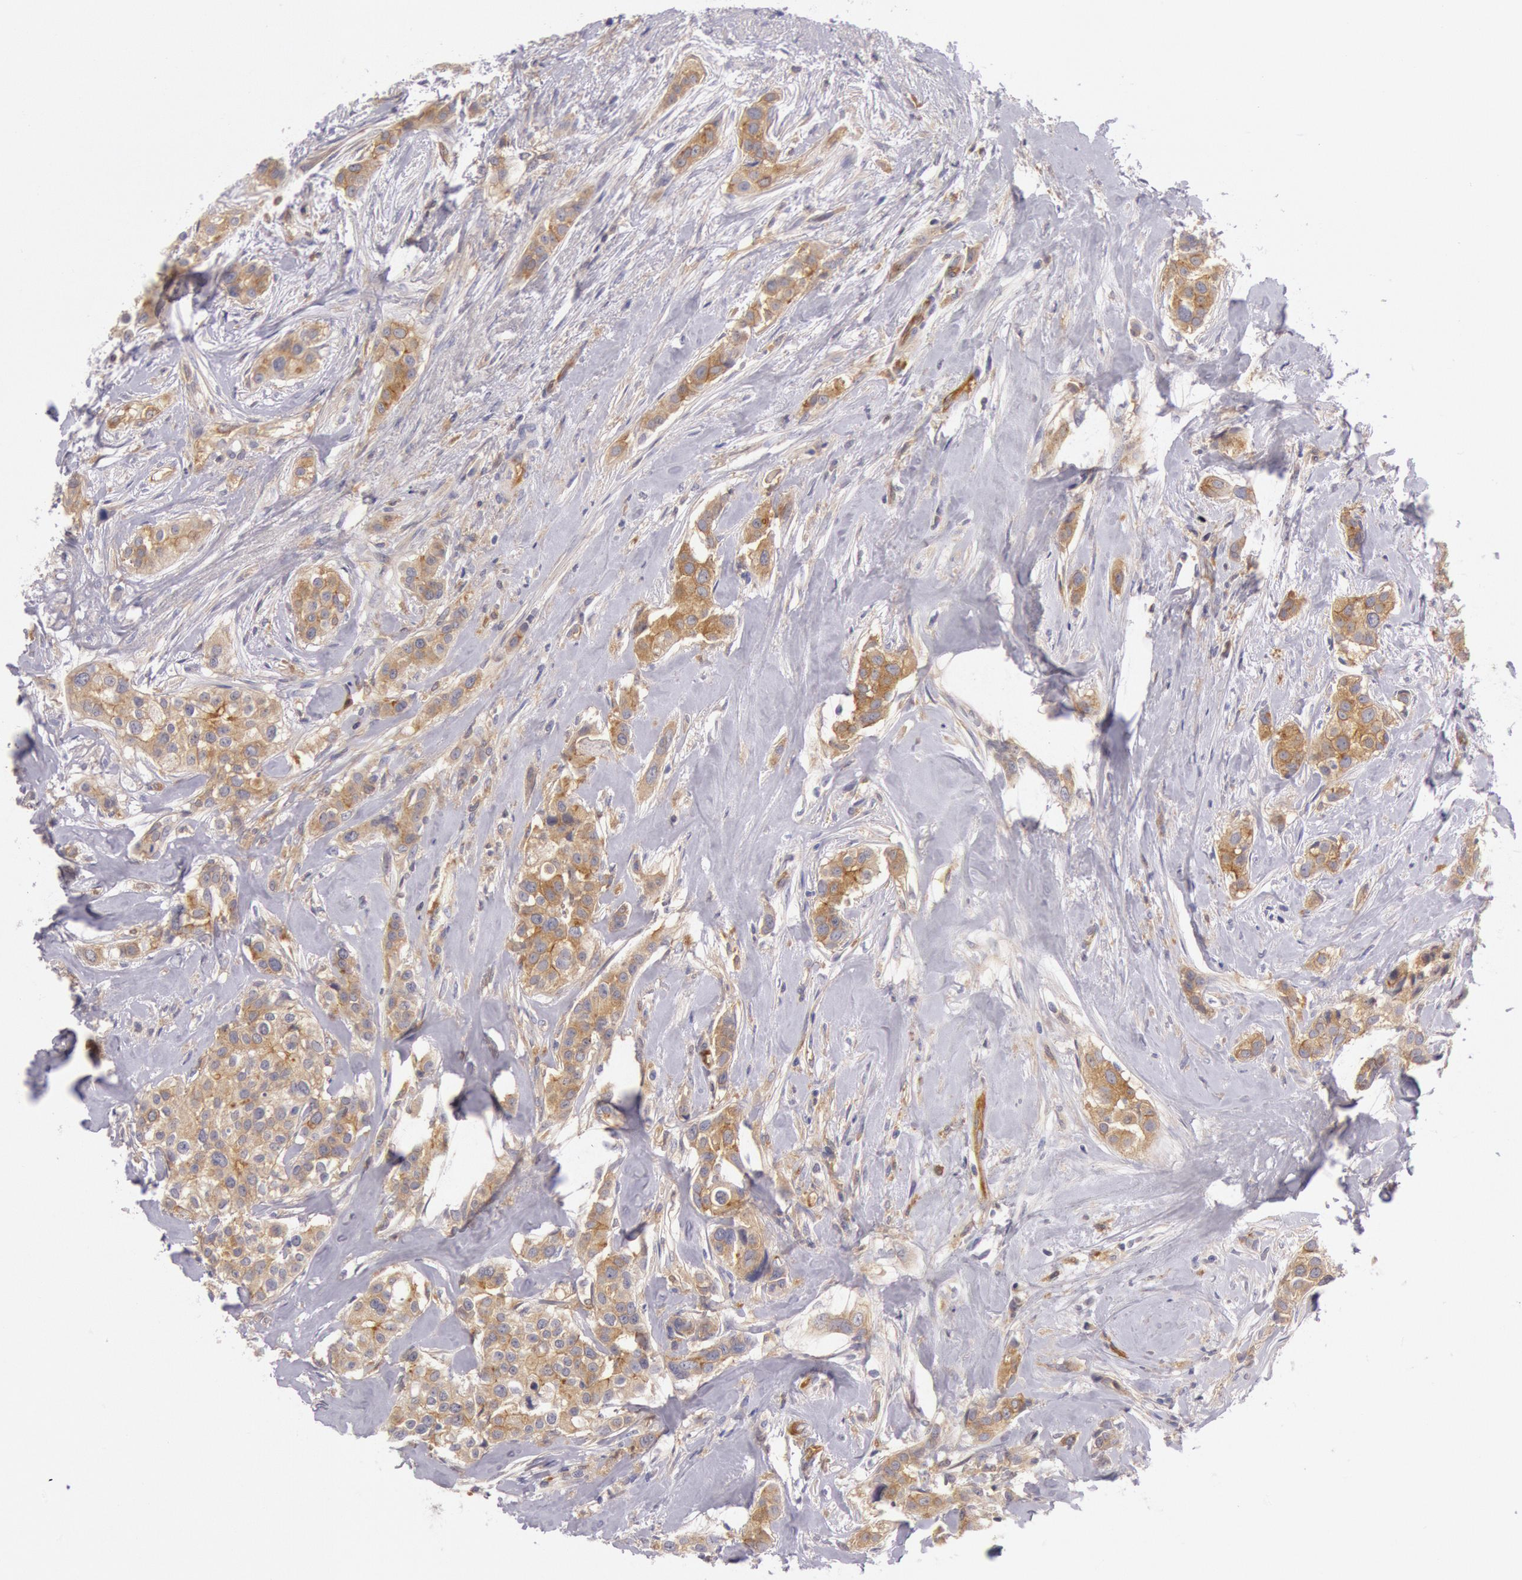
{"staining": {"intensity": "weak", "quantity": "25%-75%", "location": "cytoplasmic/membranous"}, "tissue": "breast cancer", "cell_type": "Tumor cells", "image_type": "cancer", "snomed": [{"axis": "morphology", "description": "Duct carcinoma"}, {"axis": "topography", "description": "Breast"}], "caption": "Human breast cancer stained with a brown dye demonstrates weak cytoplasmic/membranous positive positivity in approximately 25%-75% of tumor cells.", "gene": "MYO5A", "patient": {"sex": "female", "age": 45}}